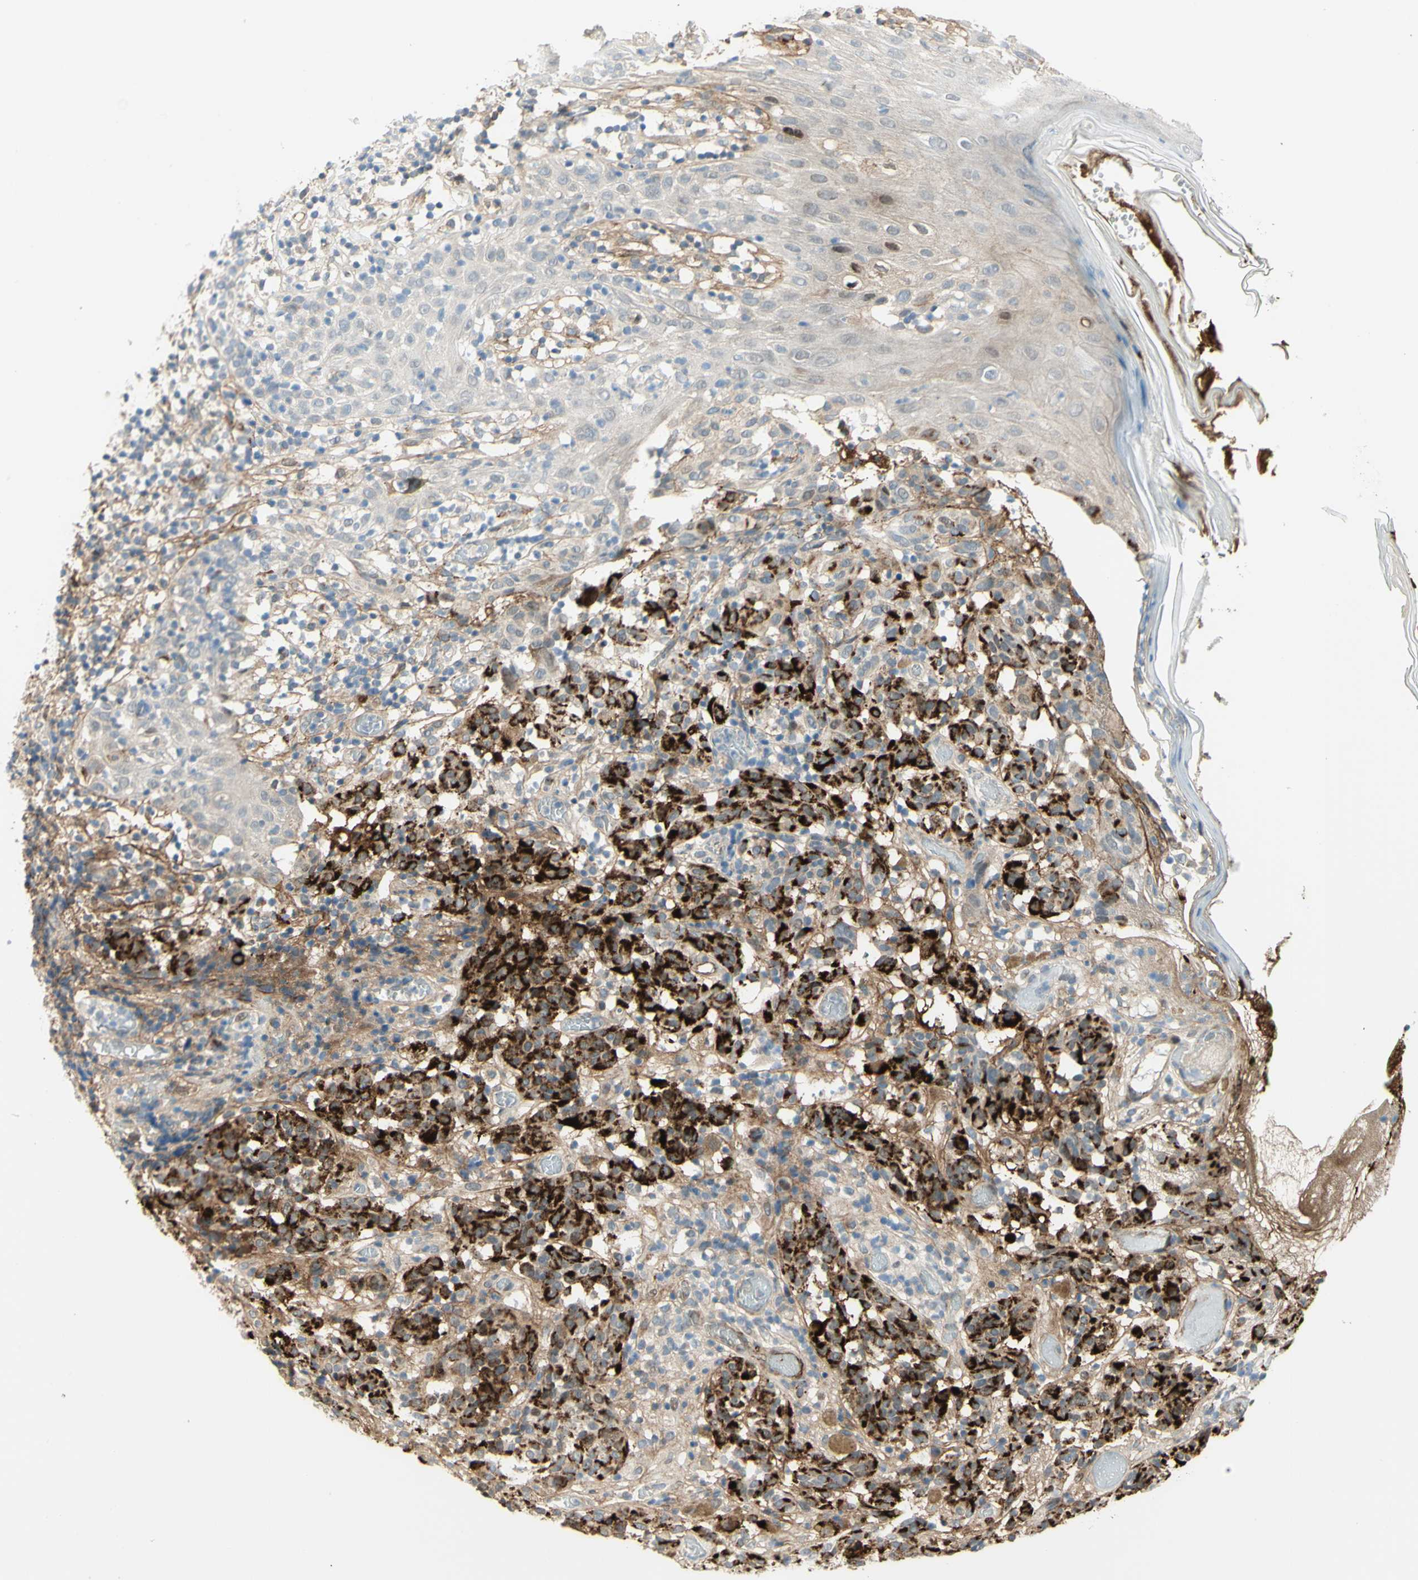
{"staining": {"intensity": "moderate", "quantity": "<25%", "location": "cytoplasmic/membranous"}, "tissue": "melanoma", "cell_type": "Tumor cells", "image_type": "cancer", "snomed": [{"axis": "morphology", "description": "Malignant melanoma, NOS"}, {"axis": "topography", "description": "Skin"}], "caption": "This histopathology image demonstrates IHC staining of malignant melanoma, with low moderate cytoplasmic/membranous positivity in approximately <25% of tumor cells.", "gene": "ANGPT2", "patient": {"sex": "female", "age": 46}}